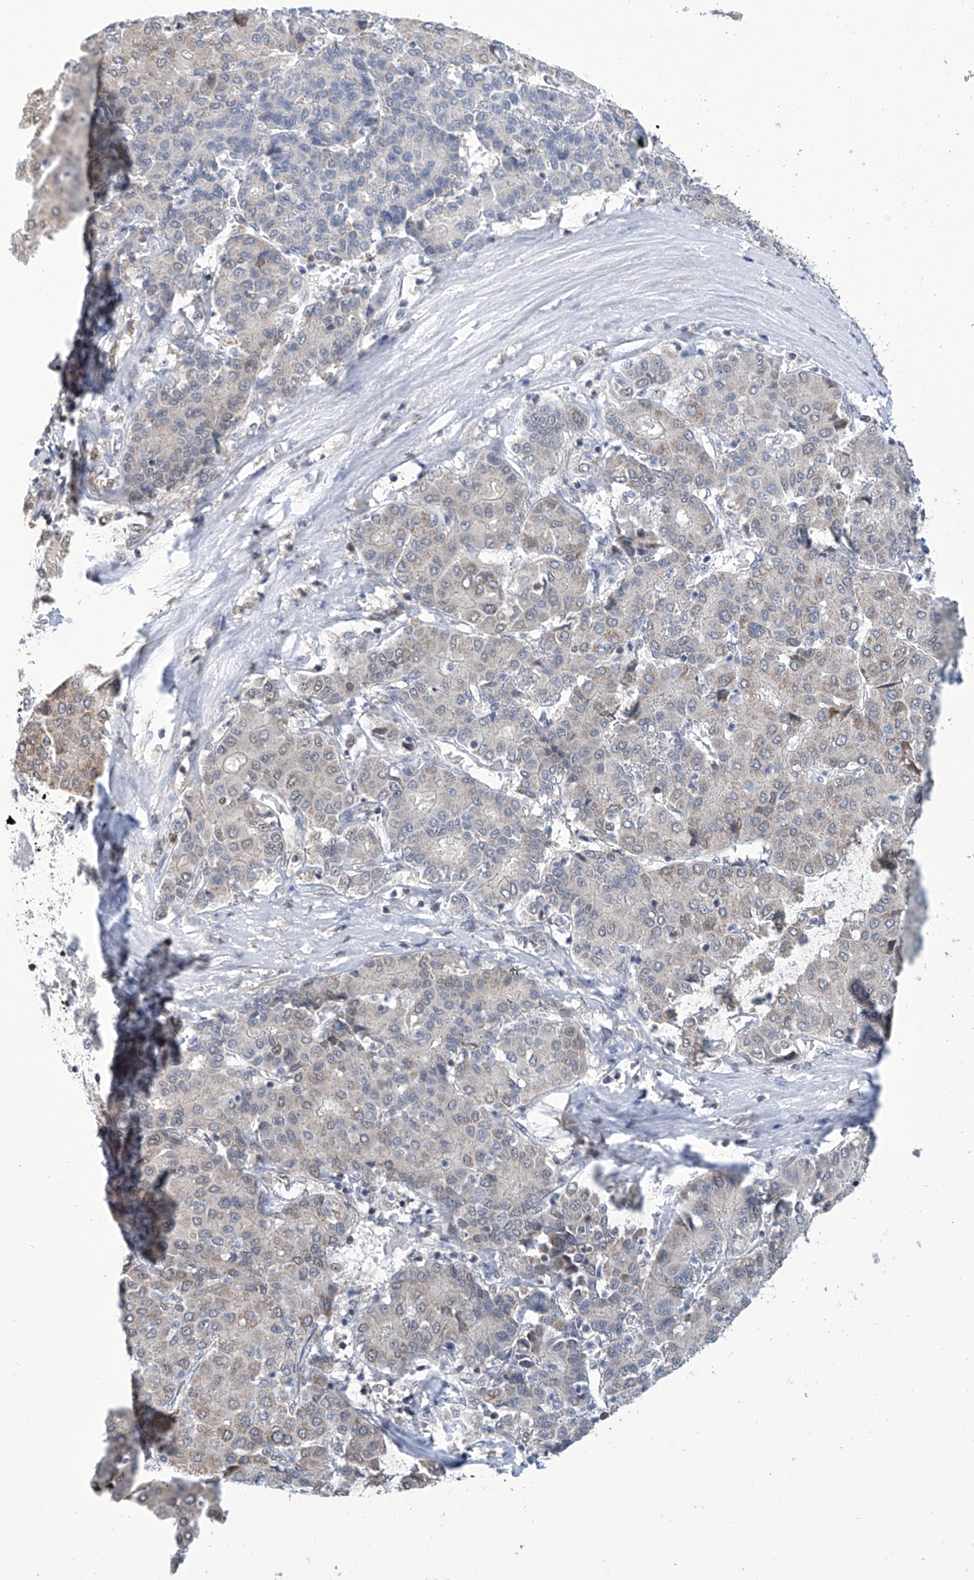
{"staining": {"intensity": "negative", "quantity": "none", "location": "none"}, "tissue": "liver cancer", "cell_type": "Tumor cells", "image_type": "cancer", "snomed": [{"axis": "morphology", "description": "Carcinoma, Hepatocellular, NOS"}, {"axis": "topography", "description": "Liver"}], "caption": "Immunohistochemistry photomicrograph of hepatocellular carcinoma (liver) stained for a protein (brown), which exhibits no expression in tumor cells. (DAB (3,3'-diaminobenzidine) IHC with hematoxylin counter stain).", "gene": "SREBF2", "patient": {"sex": "male", "age": 65}}